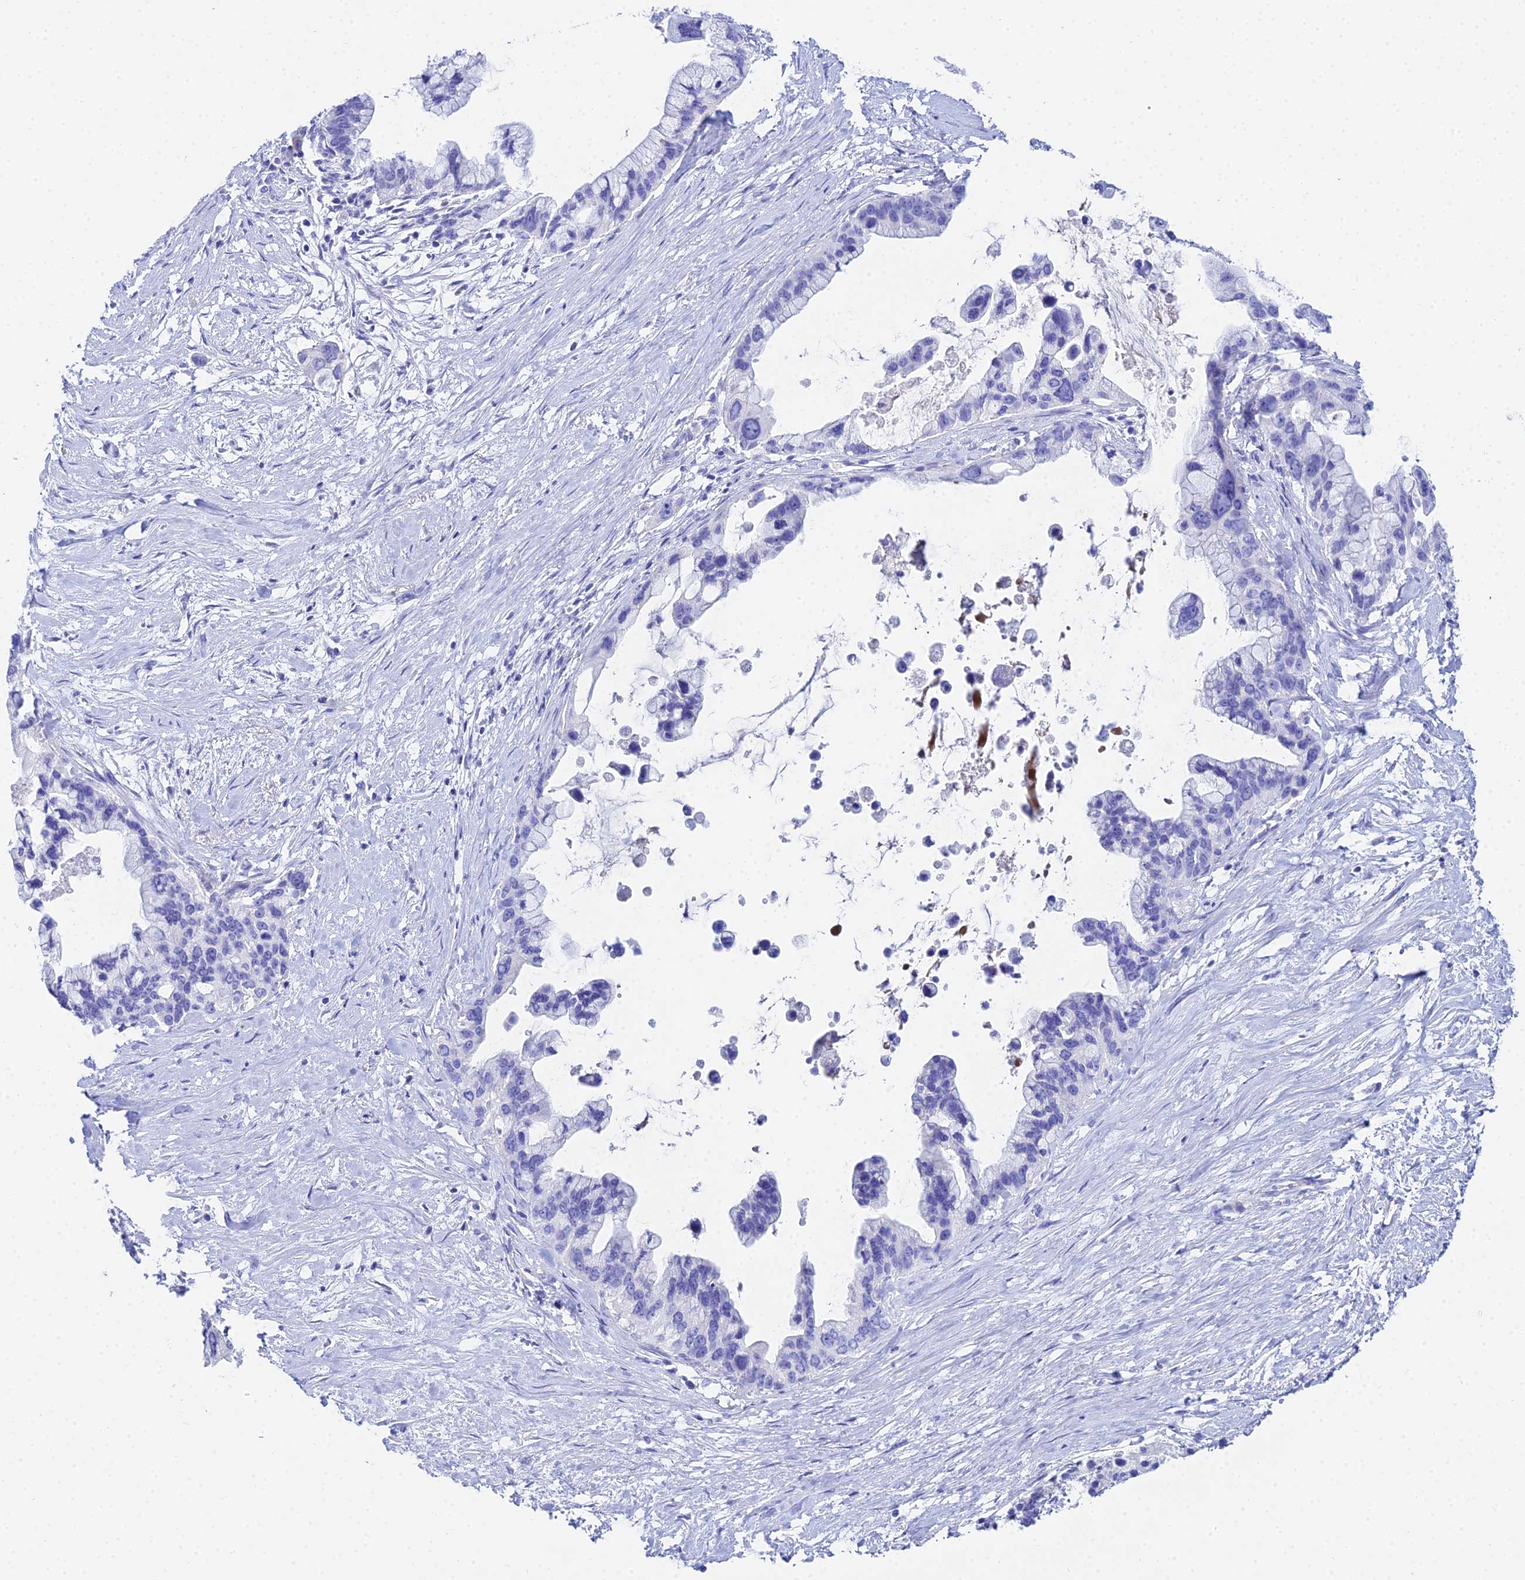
{"staining": {"intensity": "negative", "quantity": "none", "location": "none"}, "tissue": "pancreatic cancer", "cell_type": "Tumor cells", "image_type": "cancer", "snomed": [{"axis": "morphology", "description": "Adenocarcinoma, NOS"}, {"axis": "topography", "description": "Pancreas"}], "caption": "Human pancreatic adenocarcinoma stained for a protein using immunohistochemistry shows no positivity in tumor cells.", "gene": "CELA3A", "patient": {"sex": "female", "age": 83}}